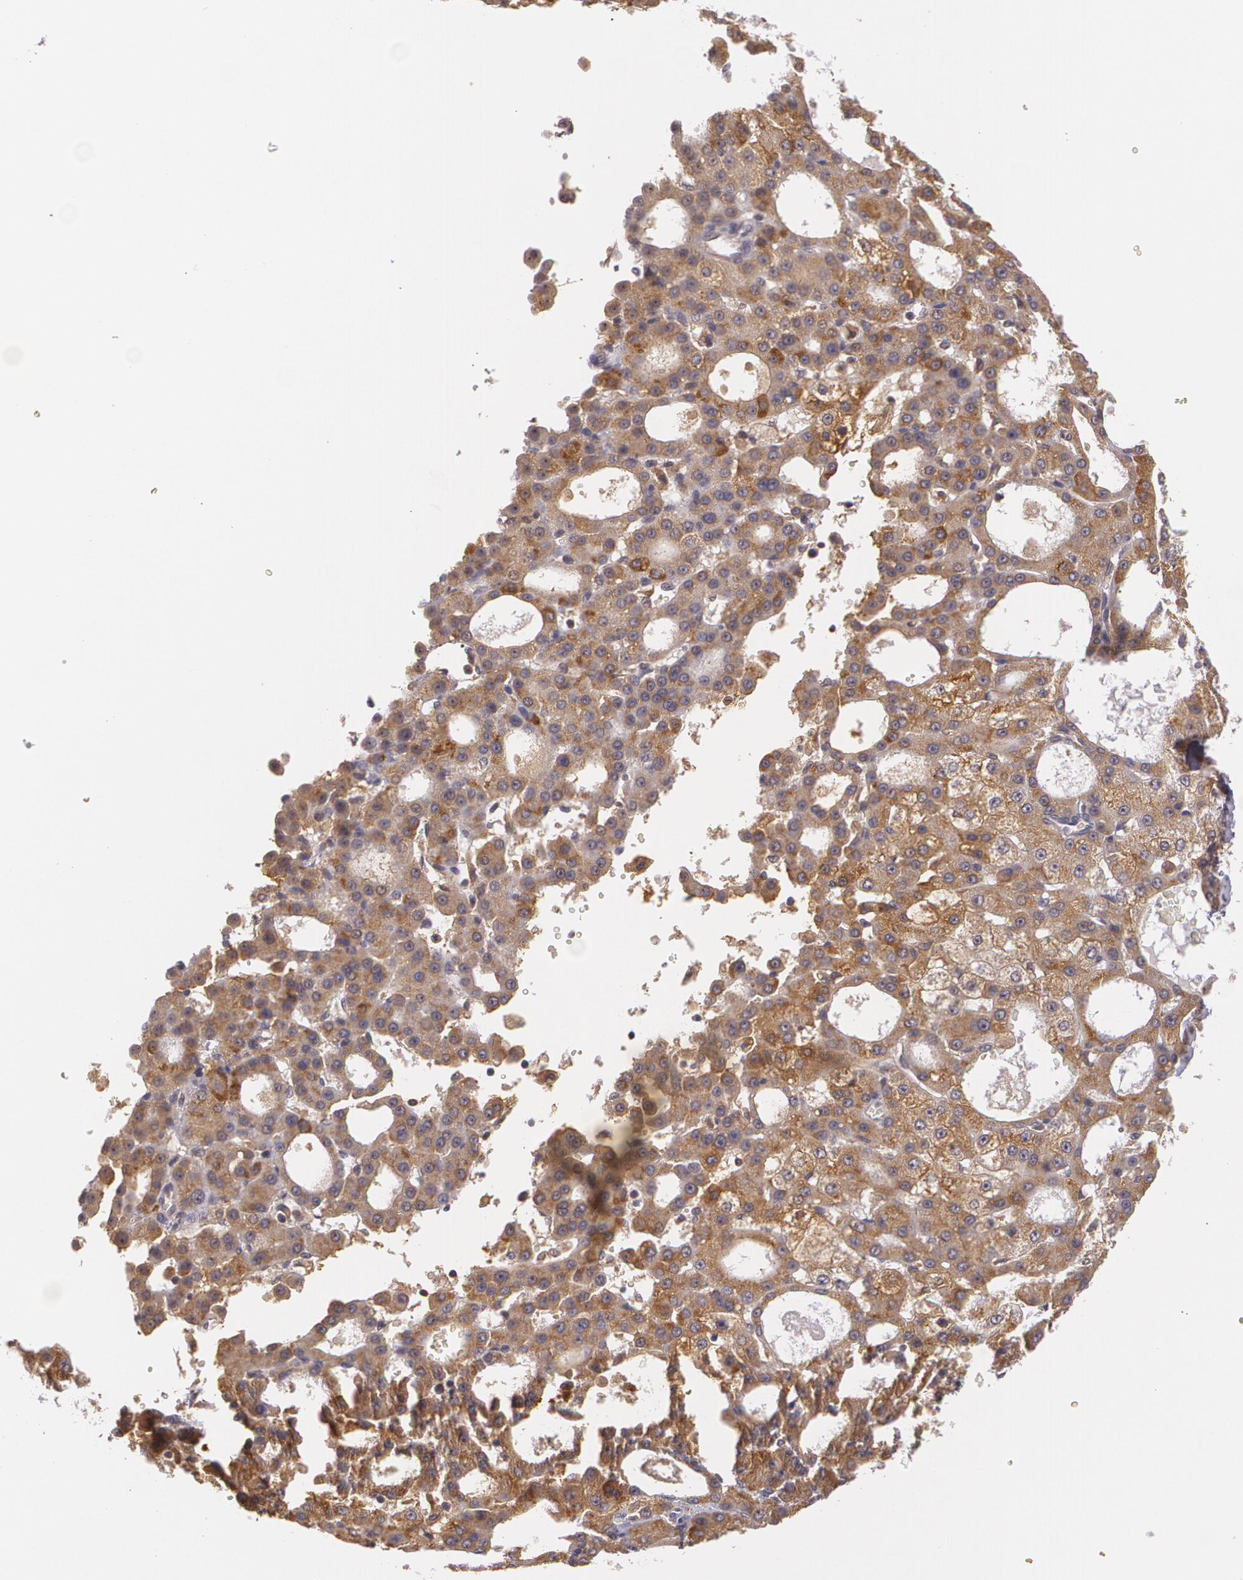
{"staining": {"intensity": "moderate", "quantity": ">75%", "location": "cytoplasmic/membranous"}, "tissue": "liver cancer", "cell_type": "Tumor cells", "image_type": "cancer", "snomed": [{"axis": "morphology", "description": "Carcinoma, Hepatocellular, NOS"}, {"axis": "topography", "description": "Liver"}], "caption": "Immunohistochemistry (IHC) photomicrograph of human hepatocellular carcinoma (liver) stained for a protein (brown), which shows medium levels of moderate cytoplasmic/membranous expression in approximately >75% of tumor cells.", "gene": "CCL17", "patient": {"sex": "male", "age": 47}}